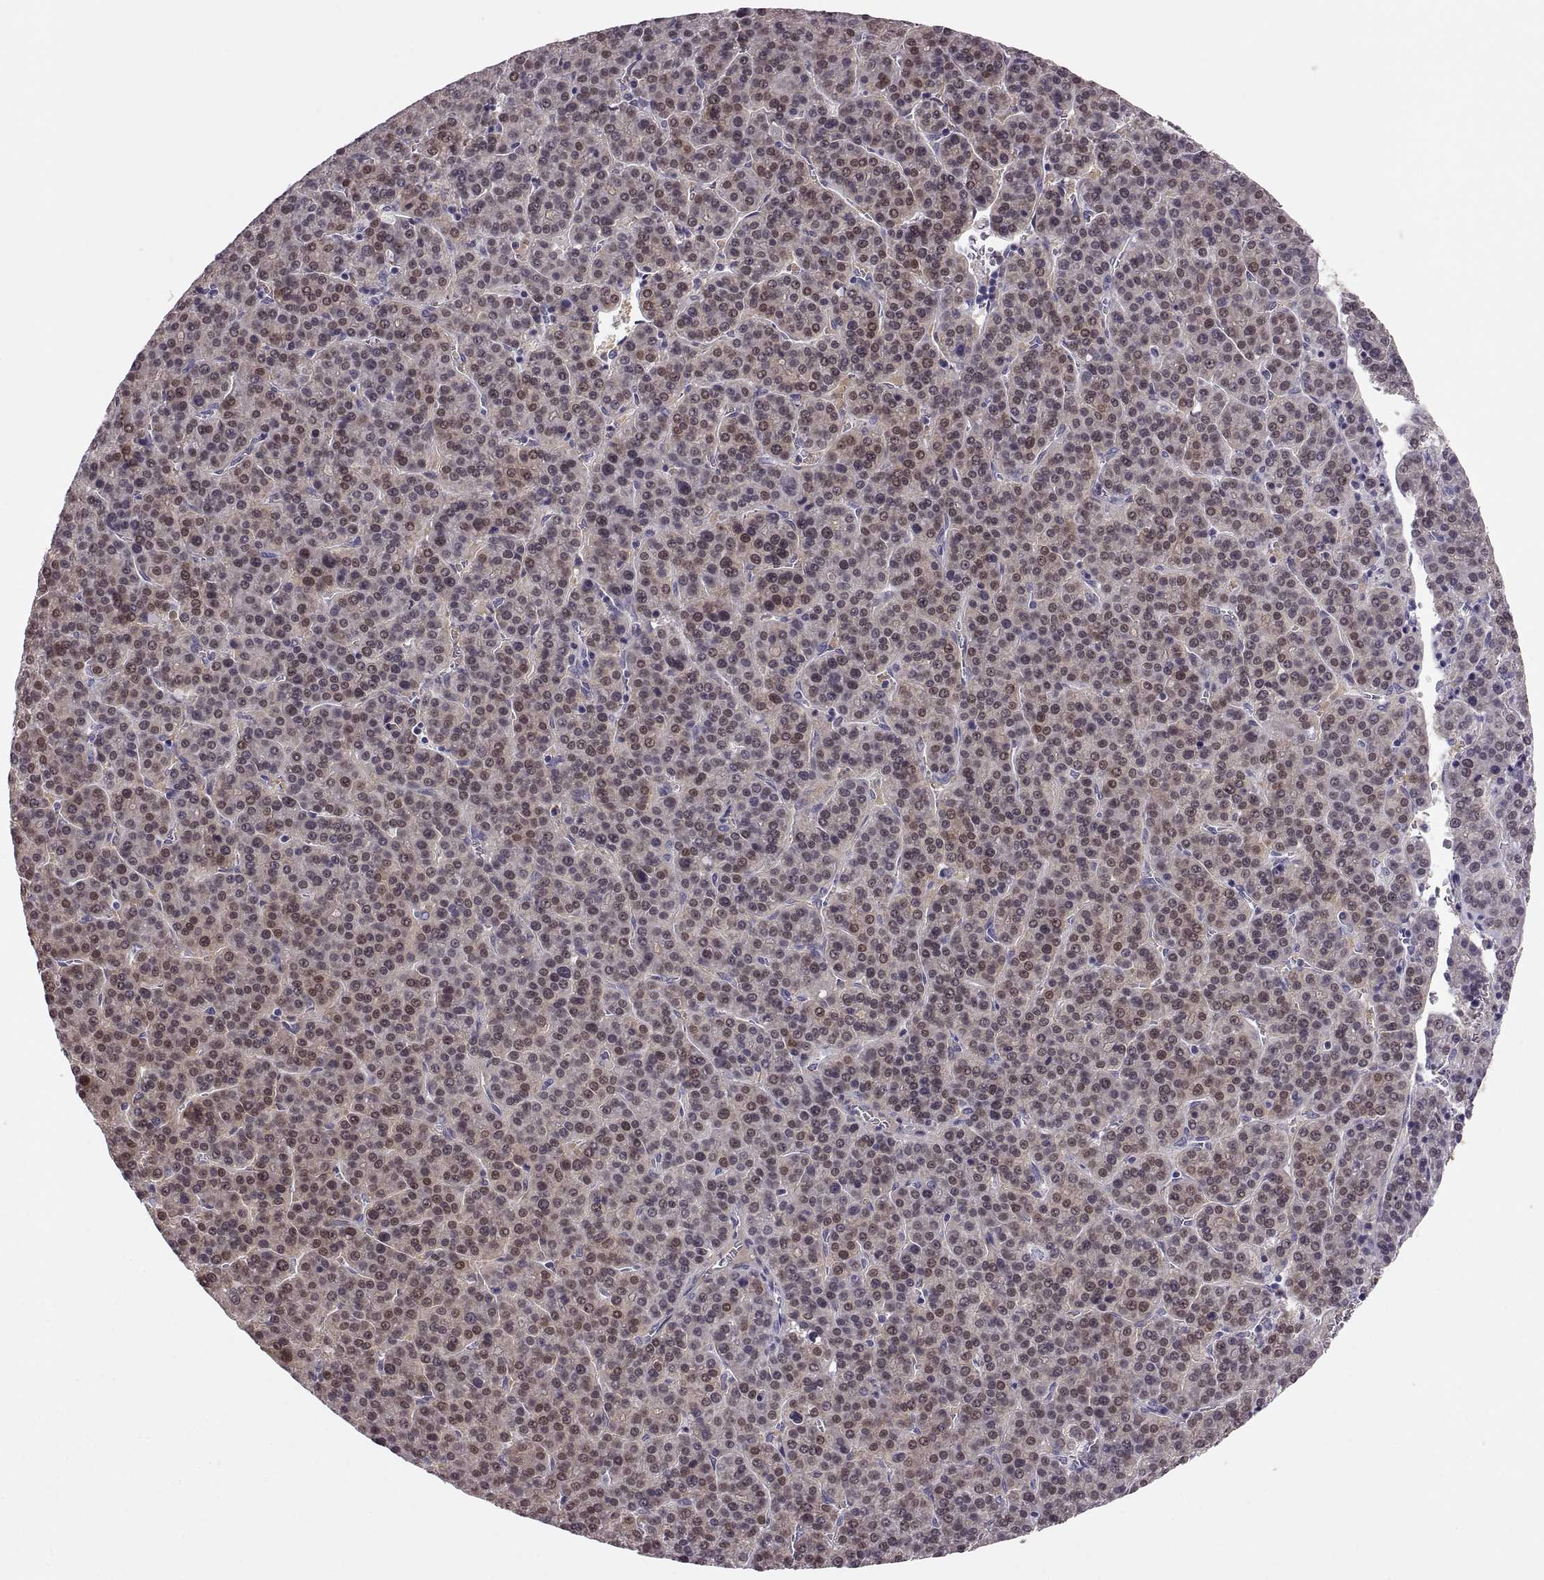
{"staining": {"intensity": "moderate", "quantity": "25%-75%", "location": "nuclear"}, "tissue": "liver cancer", "cell_type": "Tumor cells", "image_type": "cancer", "snomed": [{"axis": "morphology", "description": "Carcinoma, Hepatocellular, NOS"}, {"axis": "topography", "description": "Liver"}], "caption": "This image exhibits immunohistochemistry staining of human hepatocellular carcinoma (liver), with medium moderate nuclear positivity in about 25%-75% of tumor cells.", "gene": "ADH6", "patient": {"sex": "female", "age": 58}}